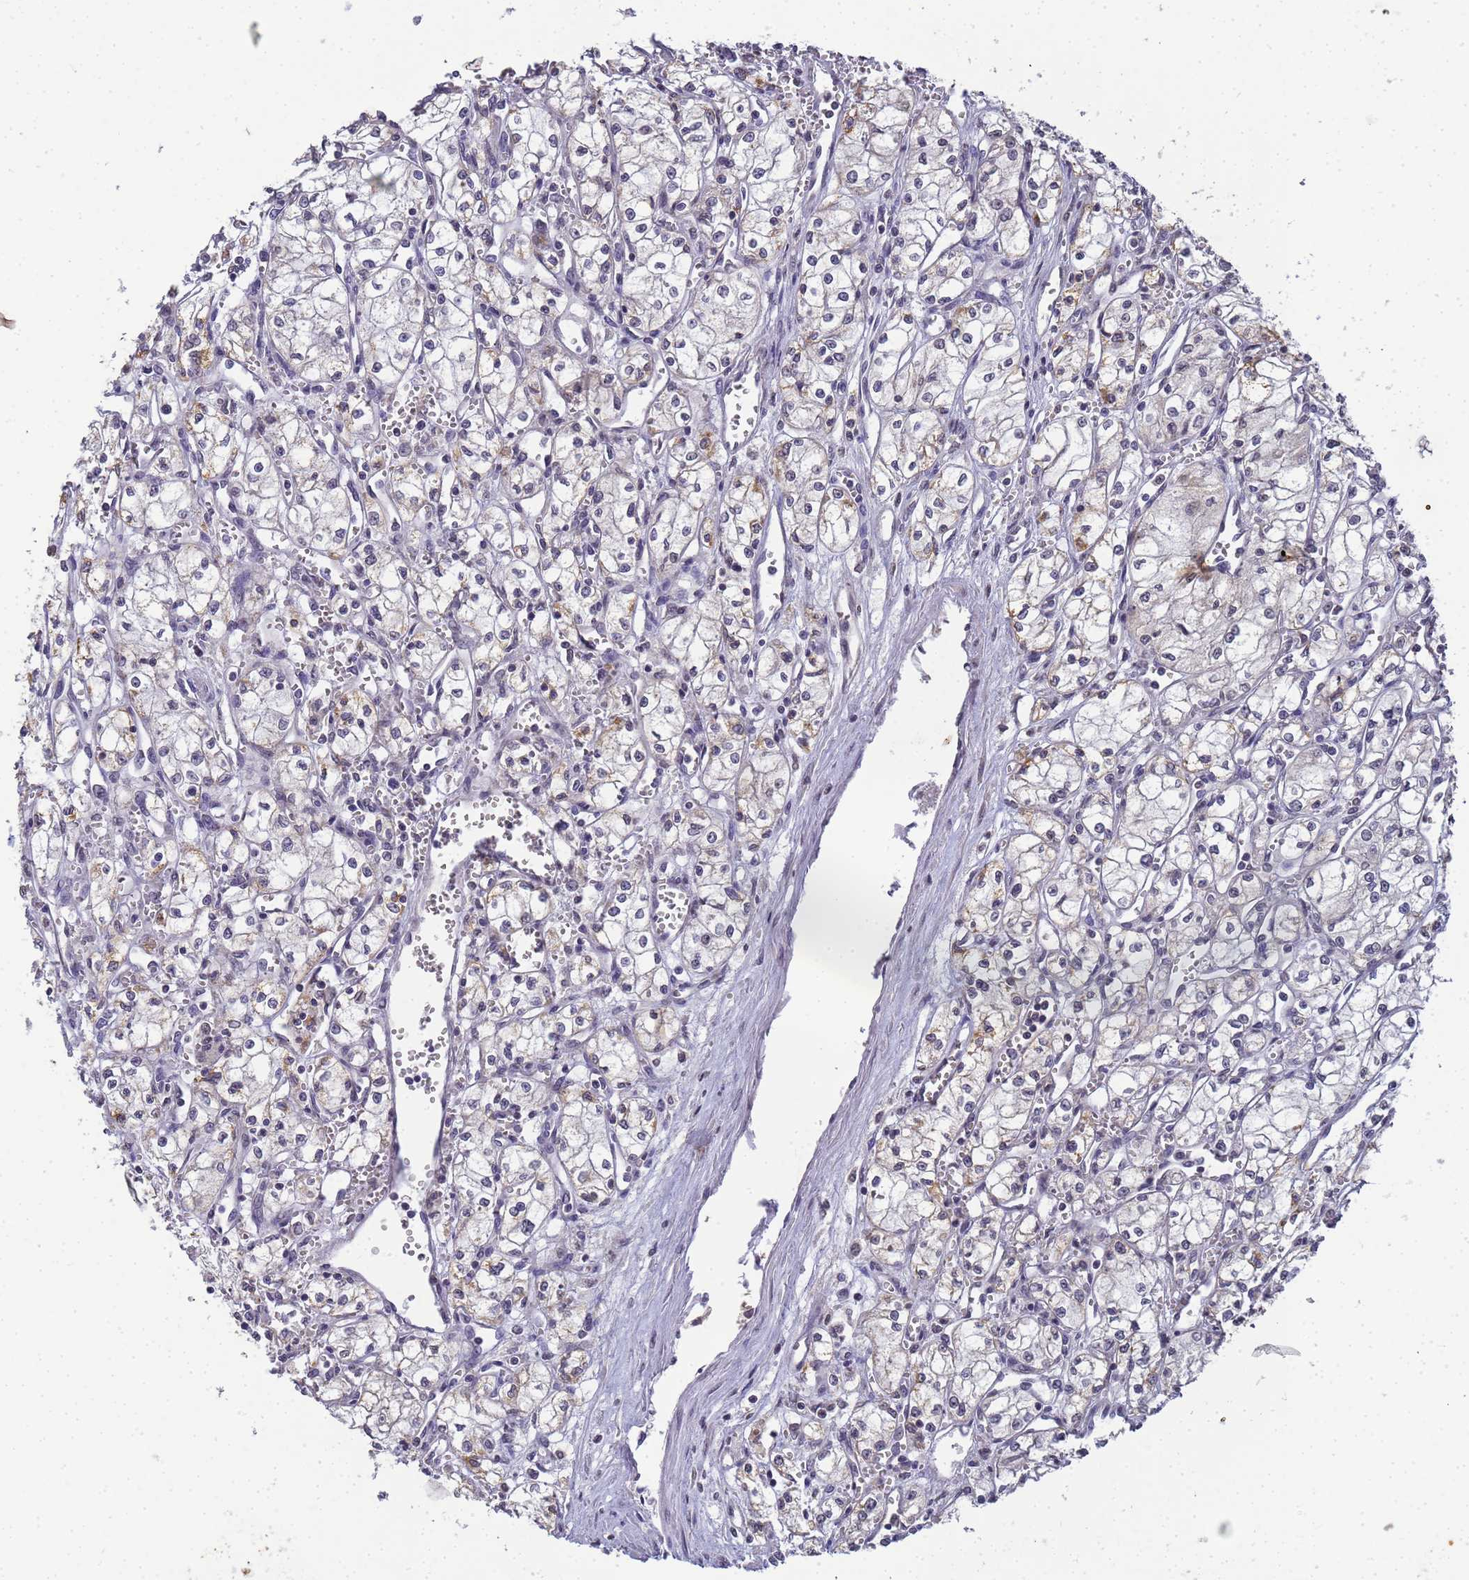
{"staining": {"intensity": "negative", "quantity": "none", "location": "none"}, "tissue": "renal cancer", "cell_type": "Tumor cells", "image_type": "cancer", "snomed": [{"axis": "morphology", "description": "Adenocarcinoma, NOS"}, {"axis": "topography", "description": "Kidney"}], "caption": "Immunohistochemical staining of human renal cancer demonstrates no significant expression in tumor cells.", "gene": "MYL7", "patient": {"sex": "male", "age": 59}}